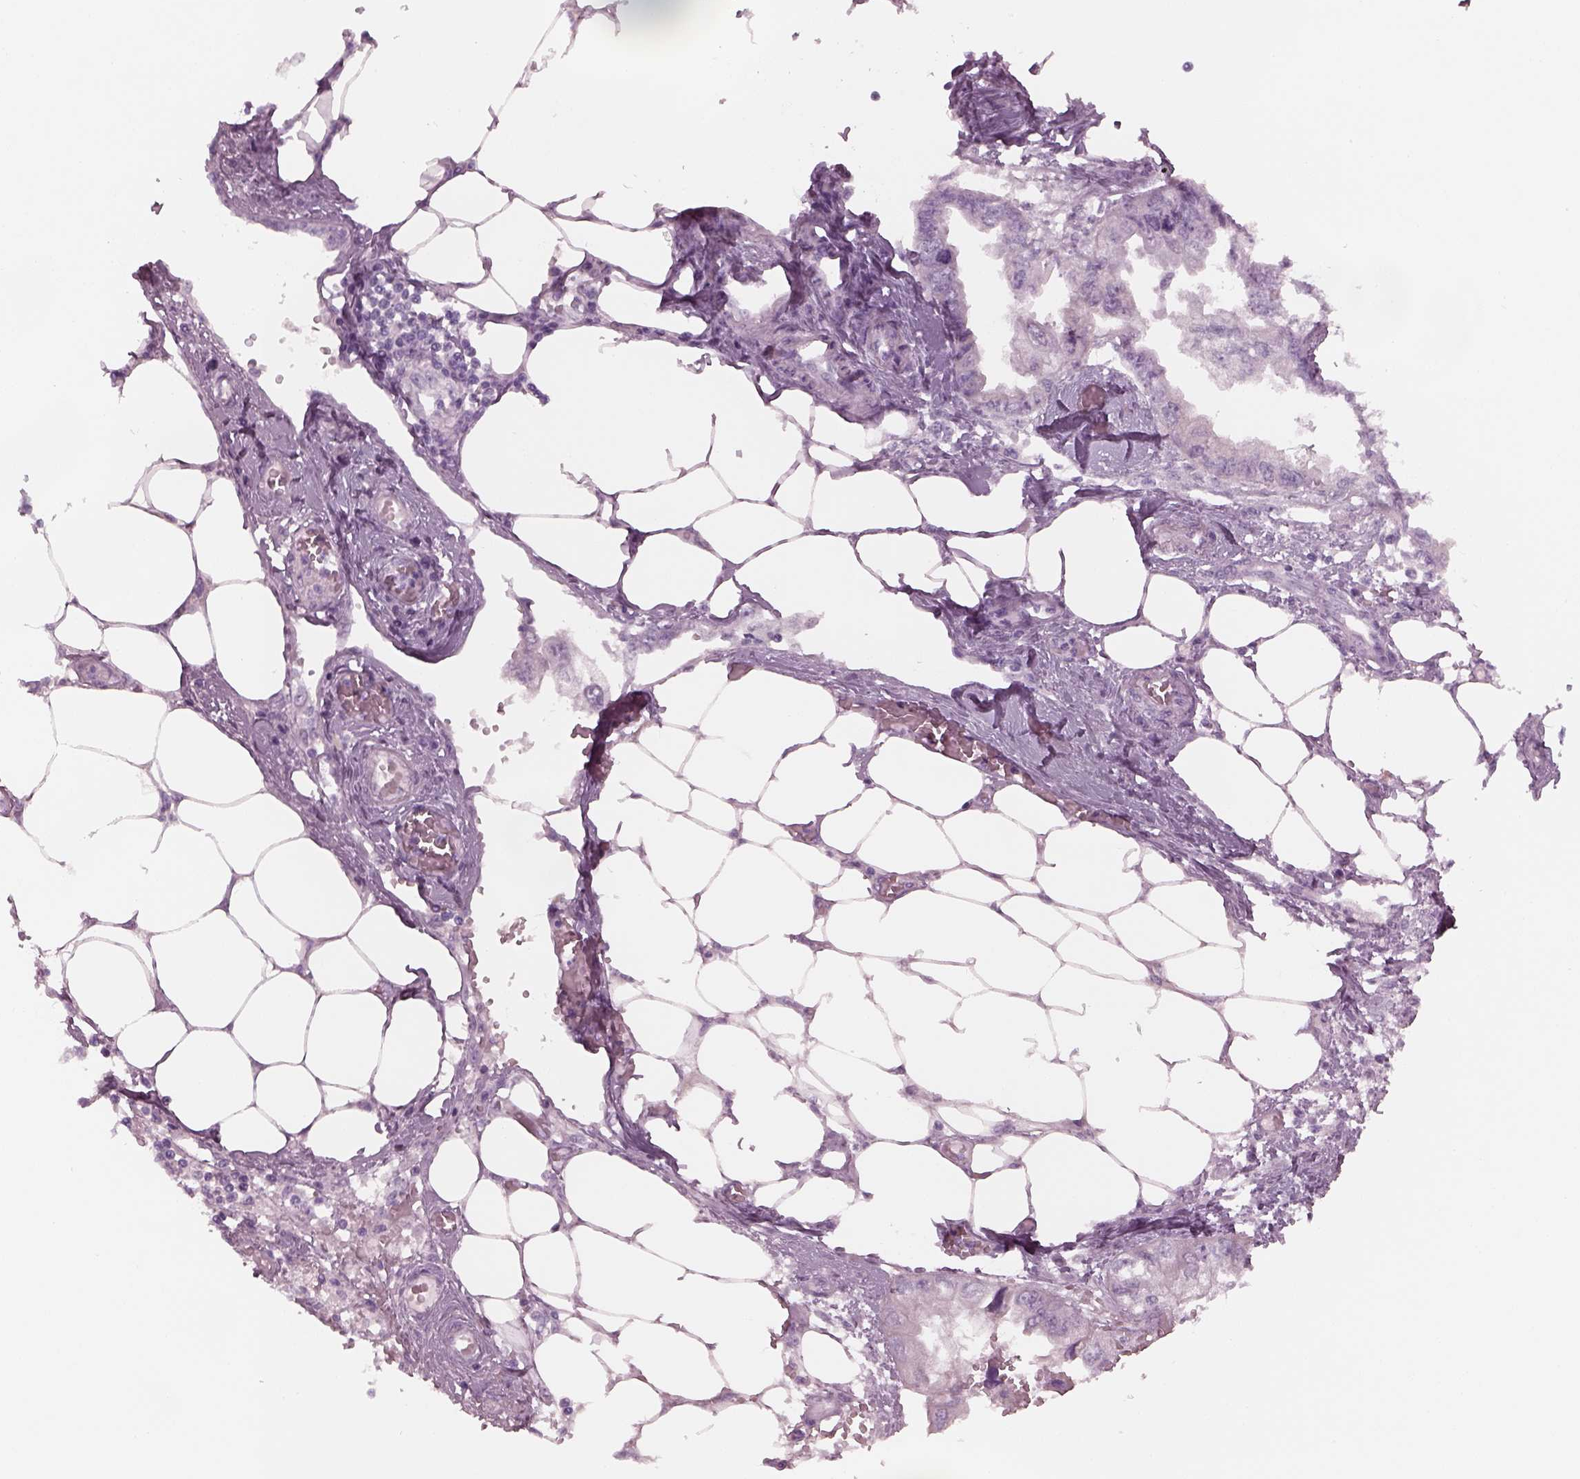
{"staining": {"intensity": "negative", "quantity": "none", "location": "none"}, "tissue": "endometrial cancer", "cell_type": "Tumor cells", "image_type": "cancer", "snomed": [{"axis": "morphology", "description": "Adenocarcinoma, NOS"}, {"axis": "morphology", "description": "Adenocarcinoma, metastatic, NOS"}, {"axis": "topography", "description": "Adipose tissue"}, {"axis": "topography", "description": "Endometrium"}], "caption": "A high-resolution micrograph shows IHC staining of endometrial cancer (adenocarcinoma), which exhibits no significant expression in tumor cells.", "gene": "CYLC1", "patient": {"sex": "female", "age": 67}}